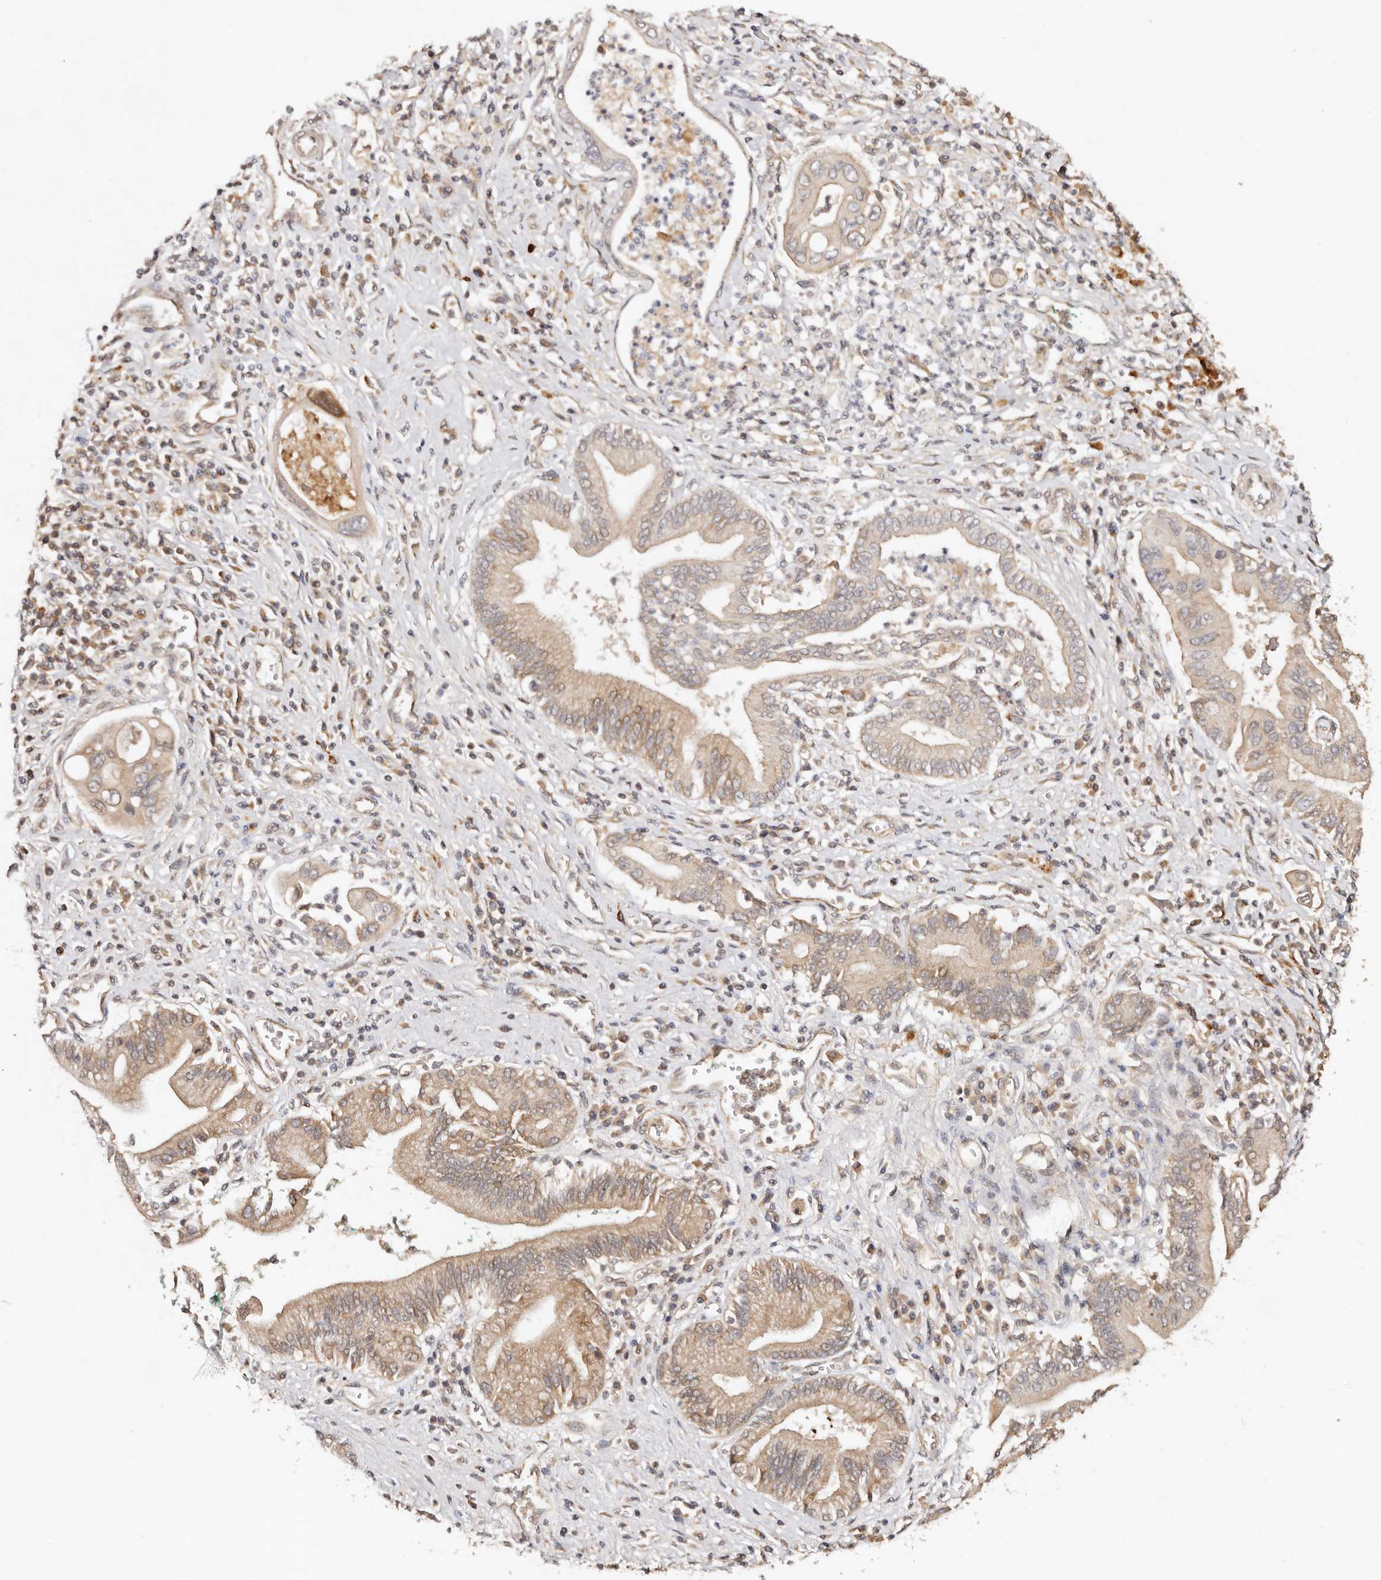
{"staining": {"intensity": "moderate", "quantity": "25%-75%", "location": "cytoplasmic/membranous"}, "tissue": "pancreatic cancer", "cell_type": "Tumor cells", "image_type": "cancer", "snomed": [{"axis": "morphology", "description": "Adenocarcinoma, NOS"}, {"axis": "topography", "description": "Pancreas"}], "caption": "The micrograph shows immunohistochemical staining of pancreatic adenocarcinoma. There is moderate cytoplasmic/membranous expression is seen in approximately 25%-75% of tumor cells.", "gene": "DENND11", "patient": {"sex": "male", "age": 78}}